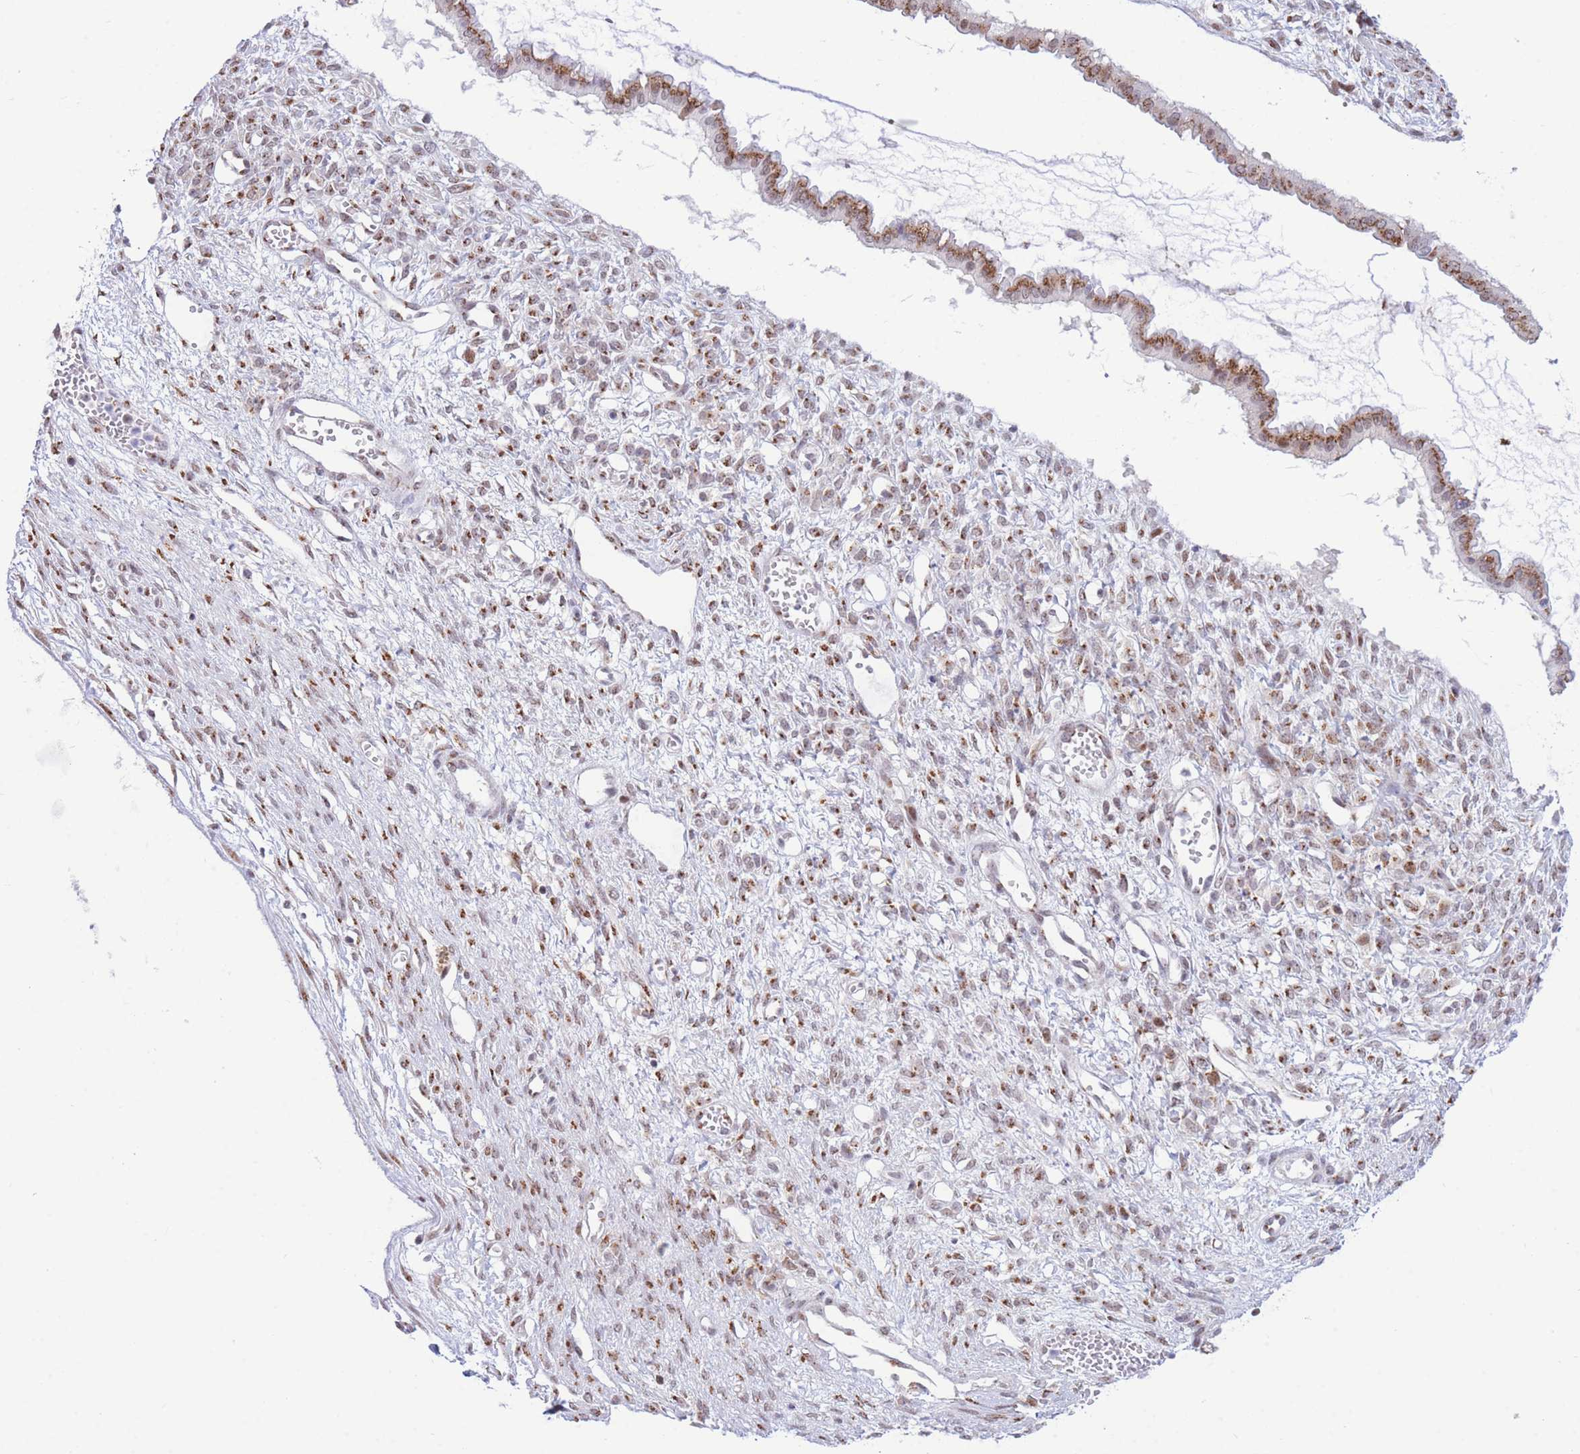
{"staining": {"intensity": "moderate", "quantity": ">75%", "location": "cytoplasmic/membranous,nuclear"}, "tissue": "ovarian cancer", "cell_type": "Tumor cells", "image_type": "cancer", "snomed": [{"axis": "morphology", "description": "Cystadenocarcinoma, mucinous, NOS"}, {"axis": "topography", "description": "Ovary"}], "caption": "Immunohistochemistry (IHC) histopathology image of ovarian mucinous cystadenocarcinoma stained for a protein (brown), which exhibits medium levels of moderate cytoplasmic/membranous and nuclear staining in approximately >75% of tumor cells.", "gene": "INO80C", "patient": {"sex": "female", "age": 73}}